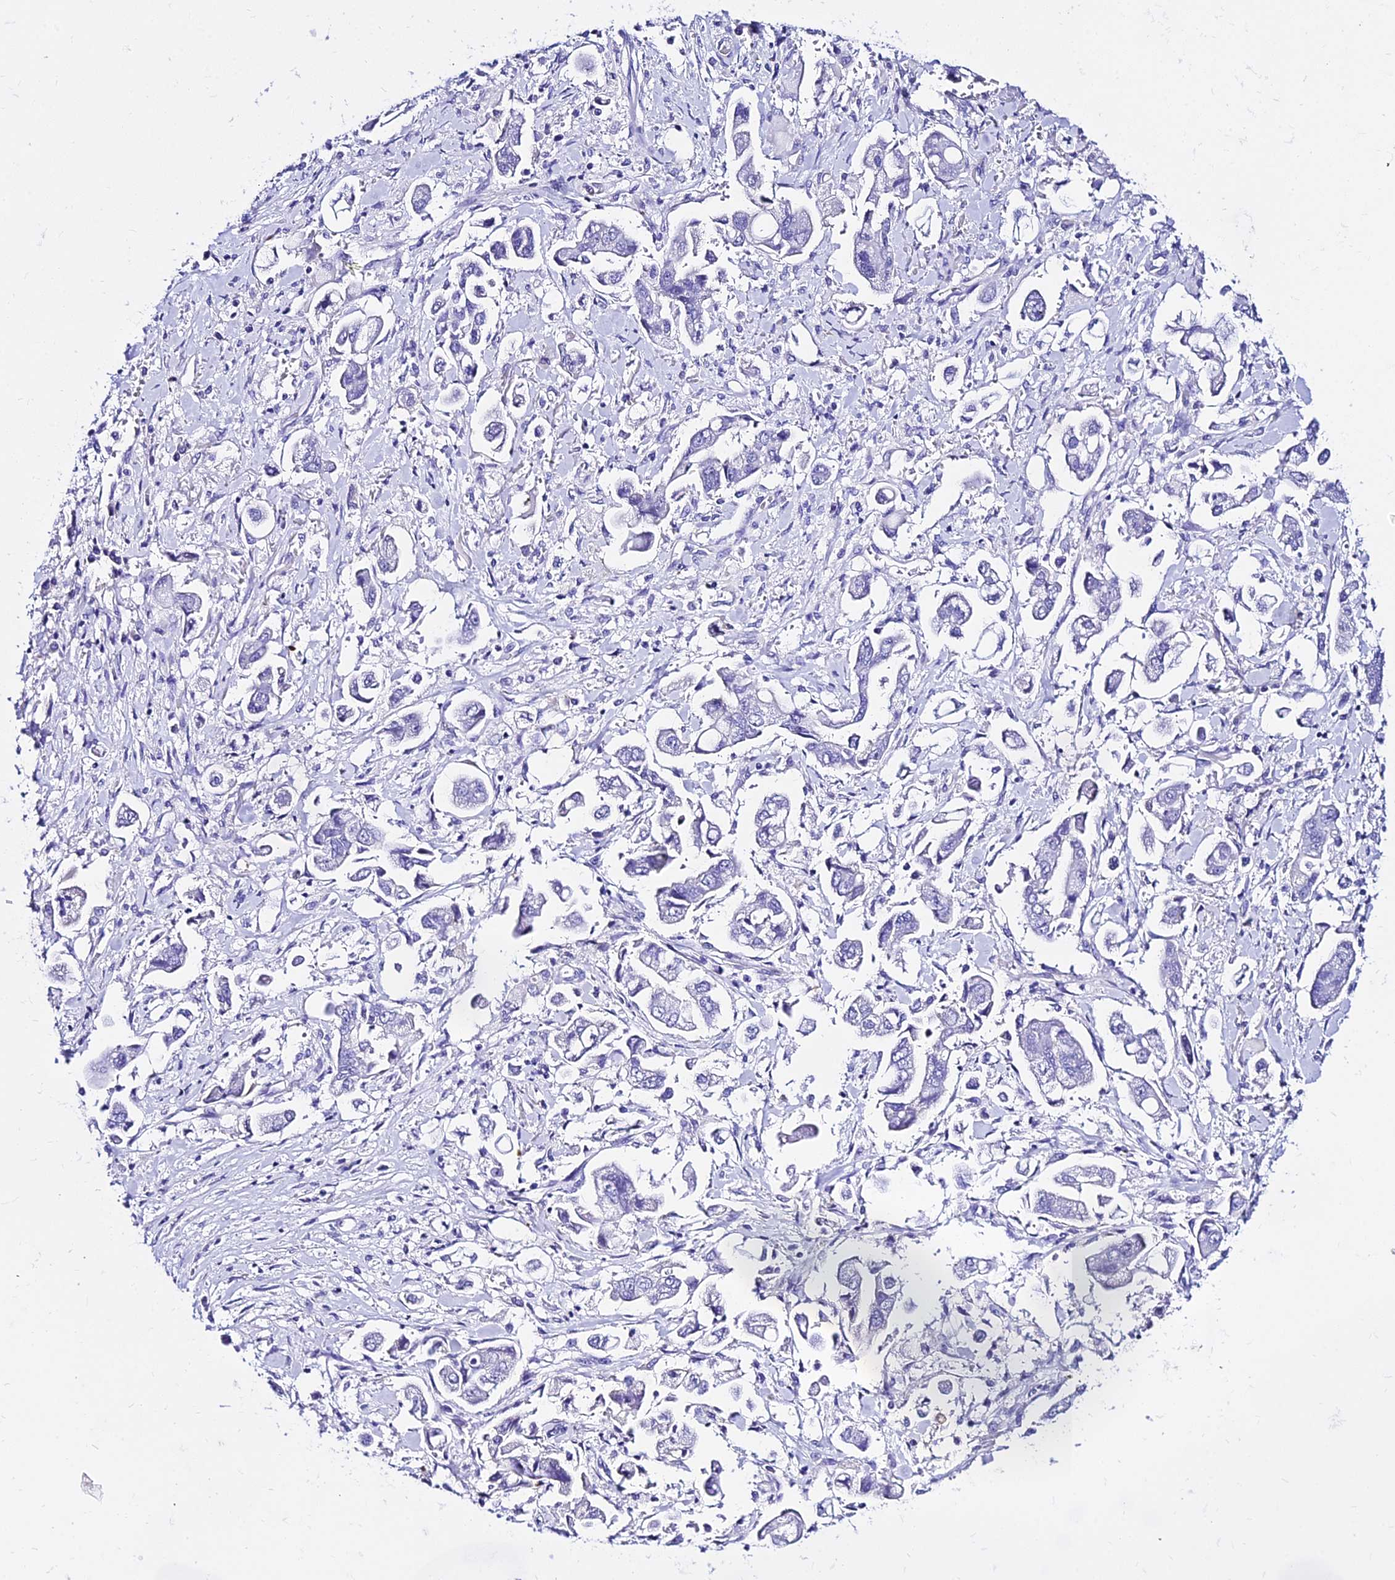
{"staining": {"intensity": "negative", "quantity": "none", "location": "none"}, "tissue": "stomach cancer", "cell_type": "Tumor cells", "image_type": "cancer", "snomed": [{"axis": "morphology", "description": "Adenocarcinoma, NOS"}, {"axis": "topography", "description": "Stomach"}], "caption": "Tumor cells show no significant expression in stomach cancer (adenocarcinoma).", "gene": "DEFB106A", "patient": {"sex": "male", "age": 62}}